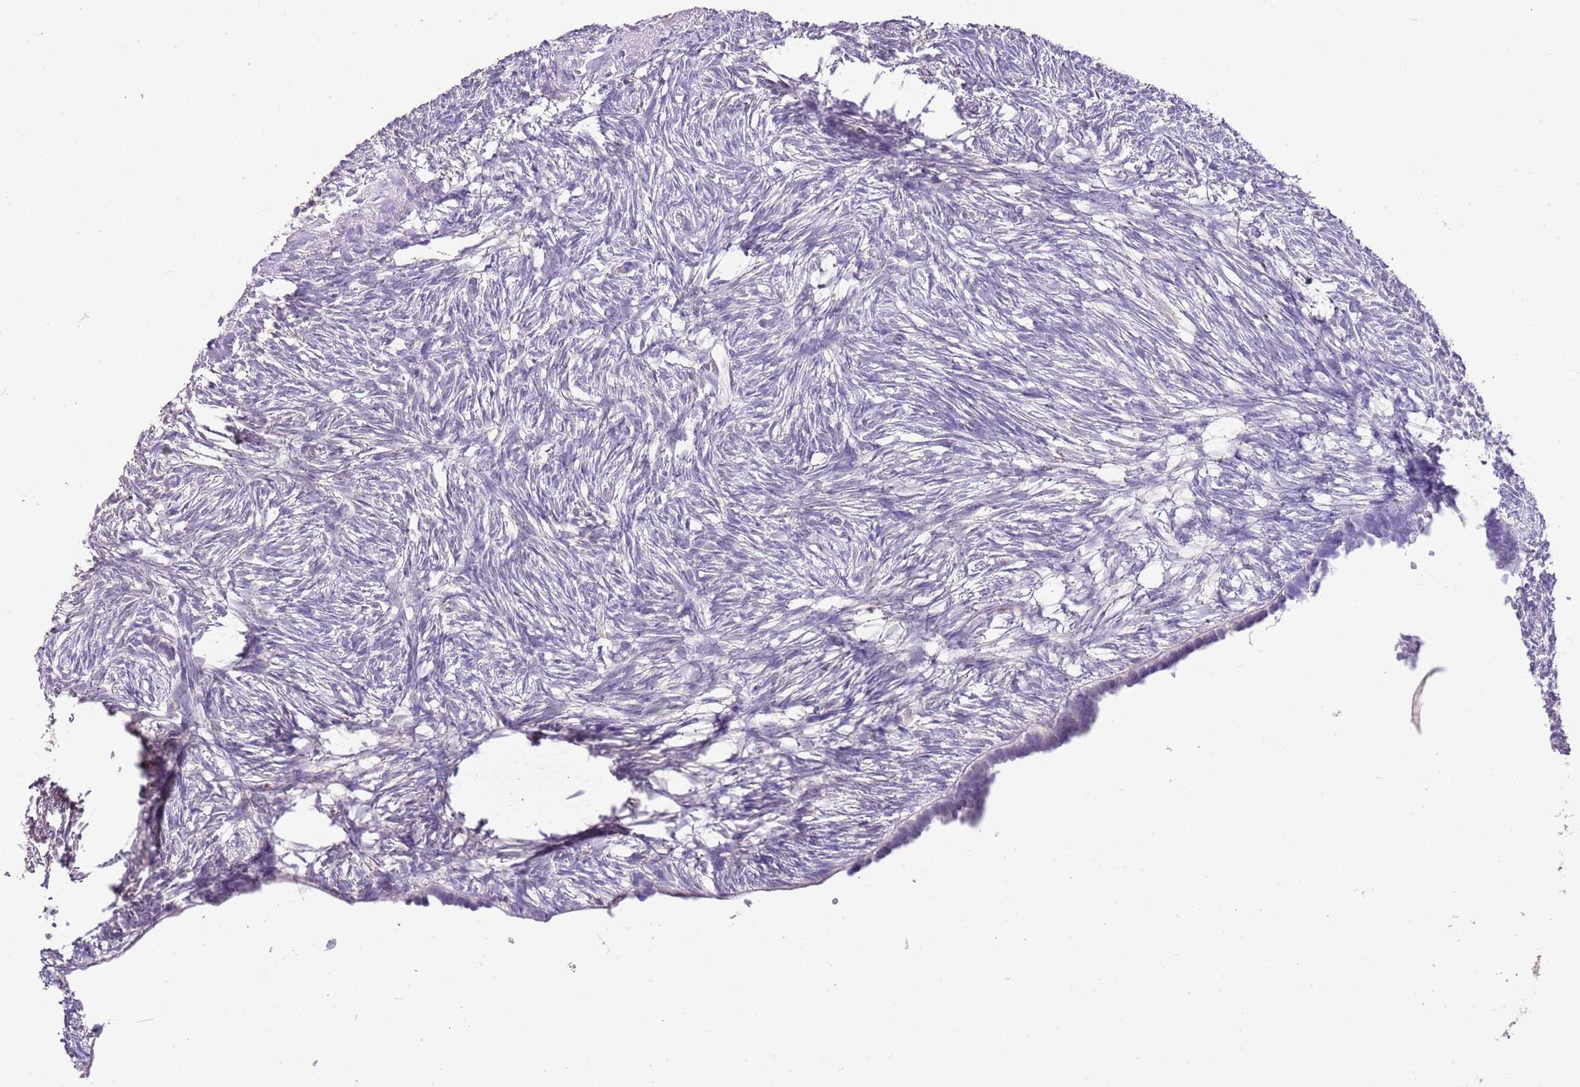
{"staining": {"intensity": "negative", "quantity": "none", "location": "none"}, "tissue": "ovary", "cell_type": "Ovarian stroma cells", "image_type": "normal", "snomed": [{"axis": "morphology", "description": "Normal tissue, NOS"}, {"axis": "topography", "description": "Ovary"}], "caption": "IHC histopathology image of benign ovary: human ovary stained with DAB demonstrates no significant protein positivity in ovarian stroma cells.", "gene": "IZUMO4", "patient": {"sex": "female", "age": 51}}